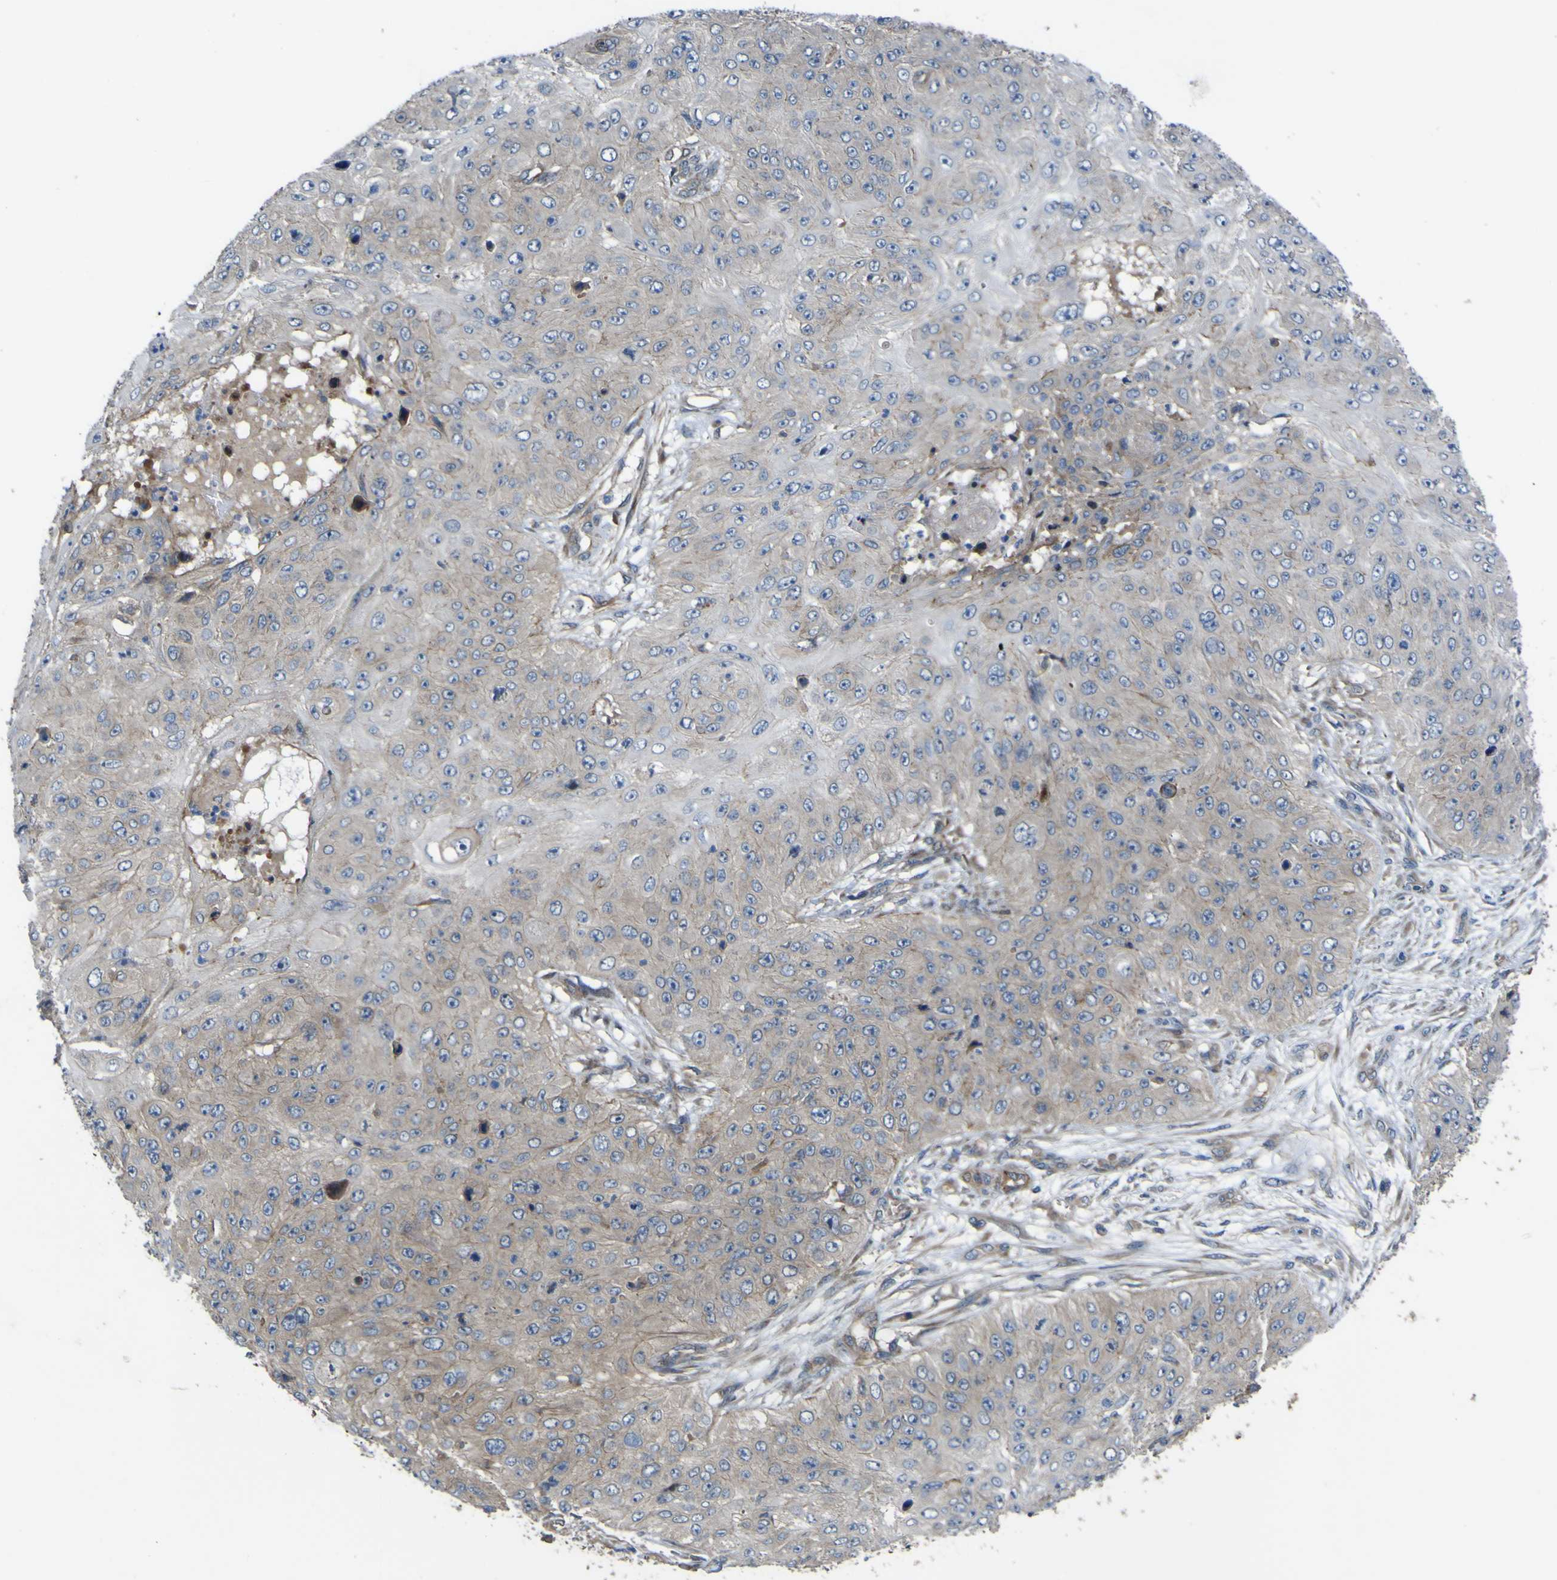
{"staining": {"intensity": "negative", "quantity": "none", "location": "none"}, "tissue": "skin cancer", "cell_type": "Tumor cells", "image_type": "cancer", "snomed": [{"axis": "morphology", "description": "Squamous cell carcinoma, NOS"}, {"axis": "topography", "description": "Skin"}], "caption": "There is no significant expression in tumor cells of skin cancer (squamous cell carcinoma).", "gene": "FBXO30", "patient": {"sex": "female", "age": 80}}